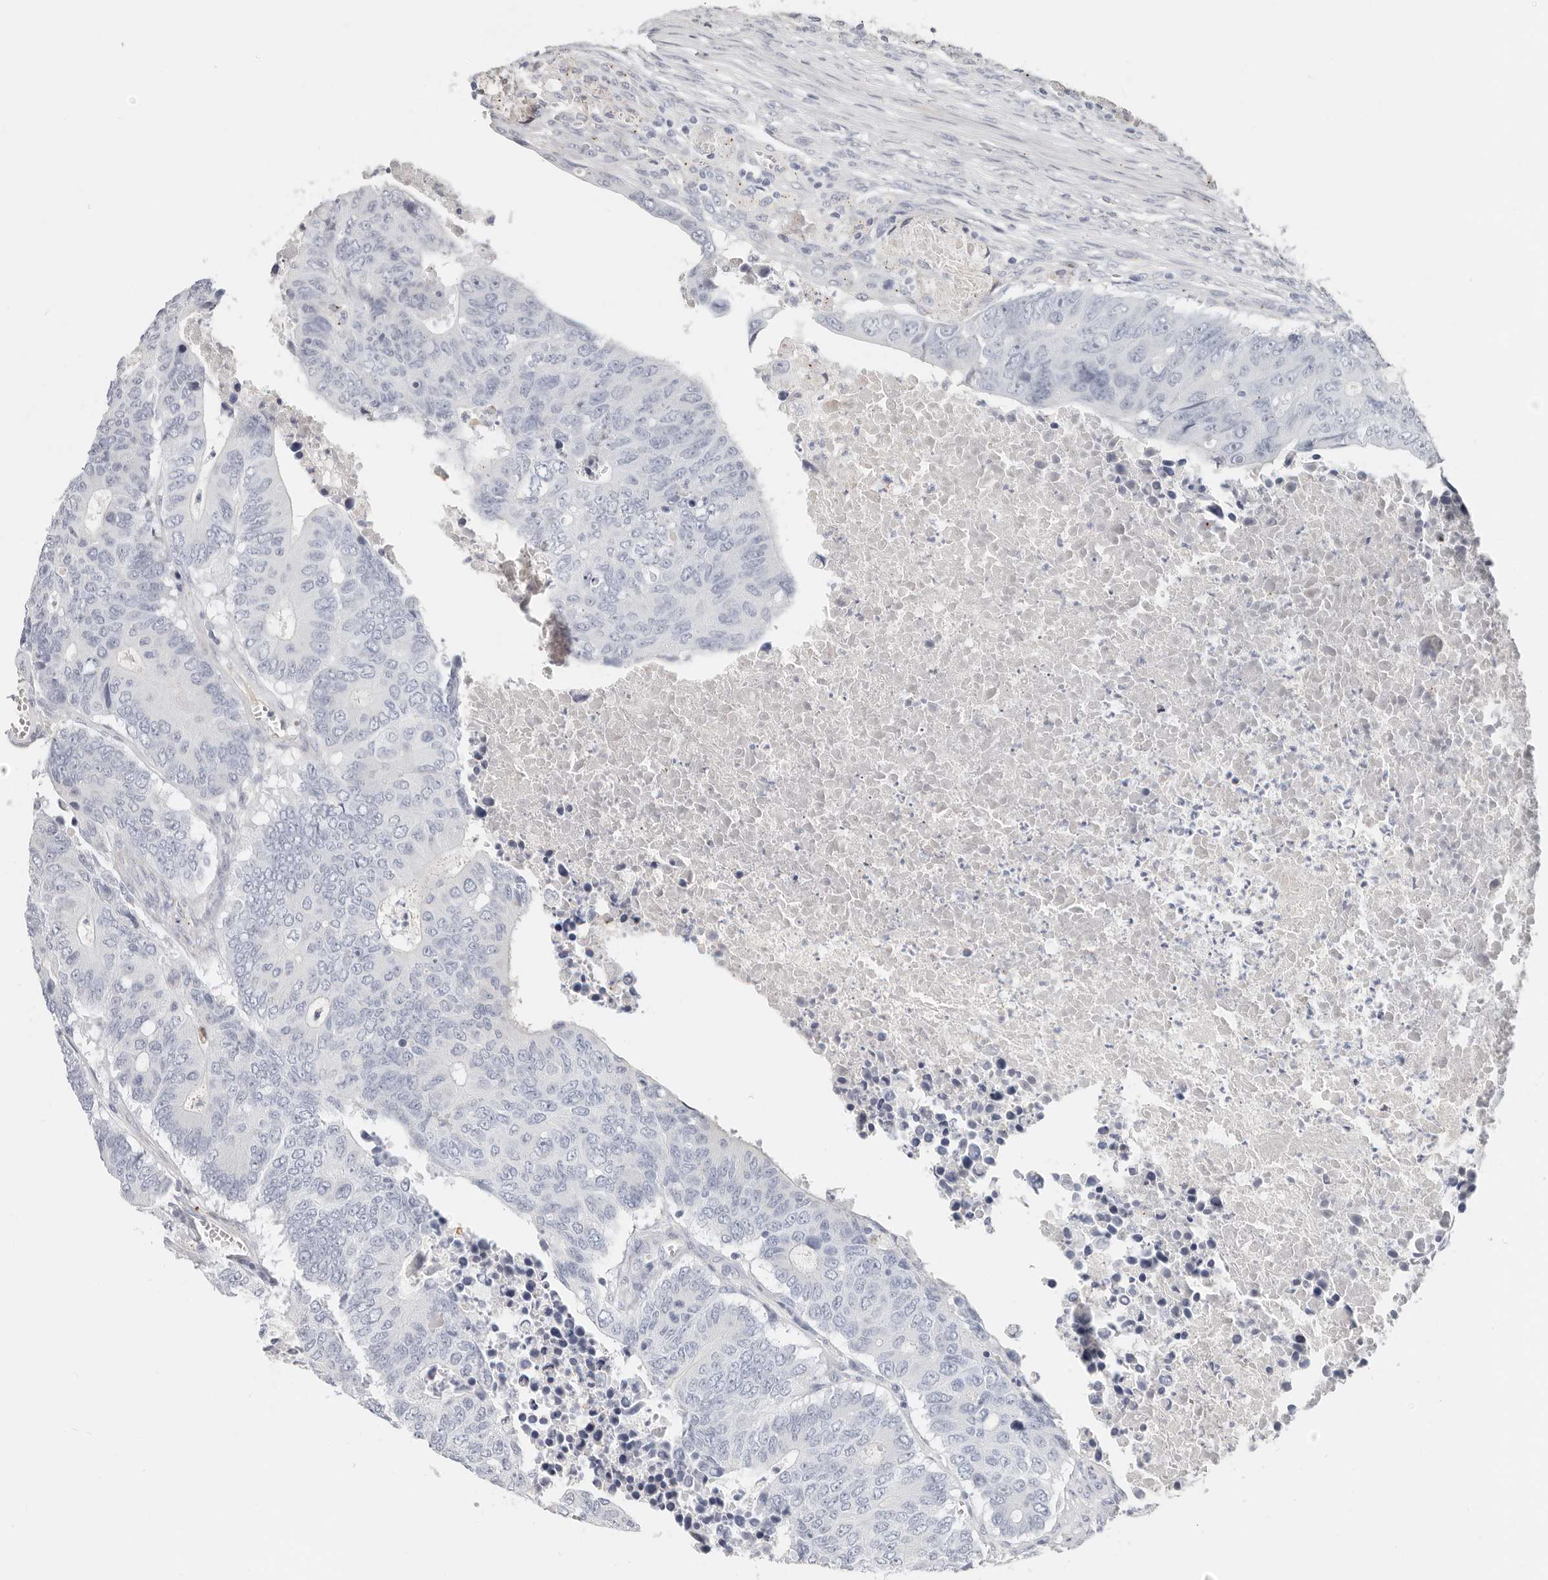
{"staining": {"intensity": "negative", "quantity": "none", "location": "none"}, "tissue": "colorectal cancer", "cell_type": "Tumor cells", "image_type": "cancer", "snomed": [{"axis": "morphology", "description": "Adenocarcinoma, NOS"}, {"axis": "topography", "description": "Colon"}], "caption": "A histopathology image of human colorectal adenocarcinoma is negative for staining in tumor cells. (DAB immunohistochemistry (IHC), high magnification).", "gene": "ZRANB1", "patient": {"sex": "male", "age": 87}}